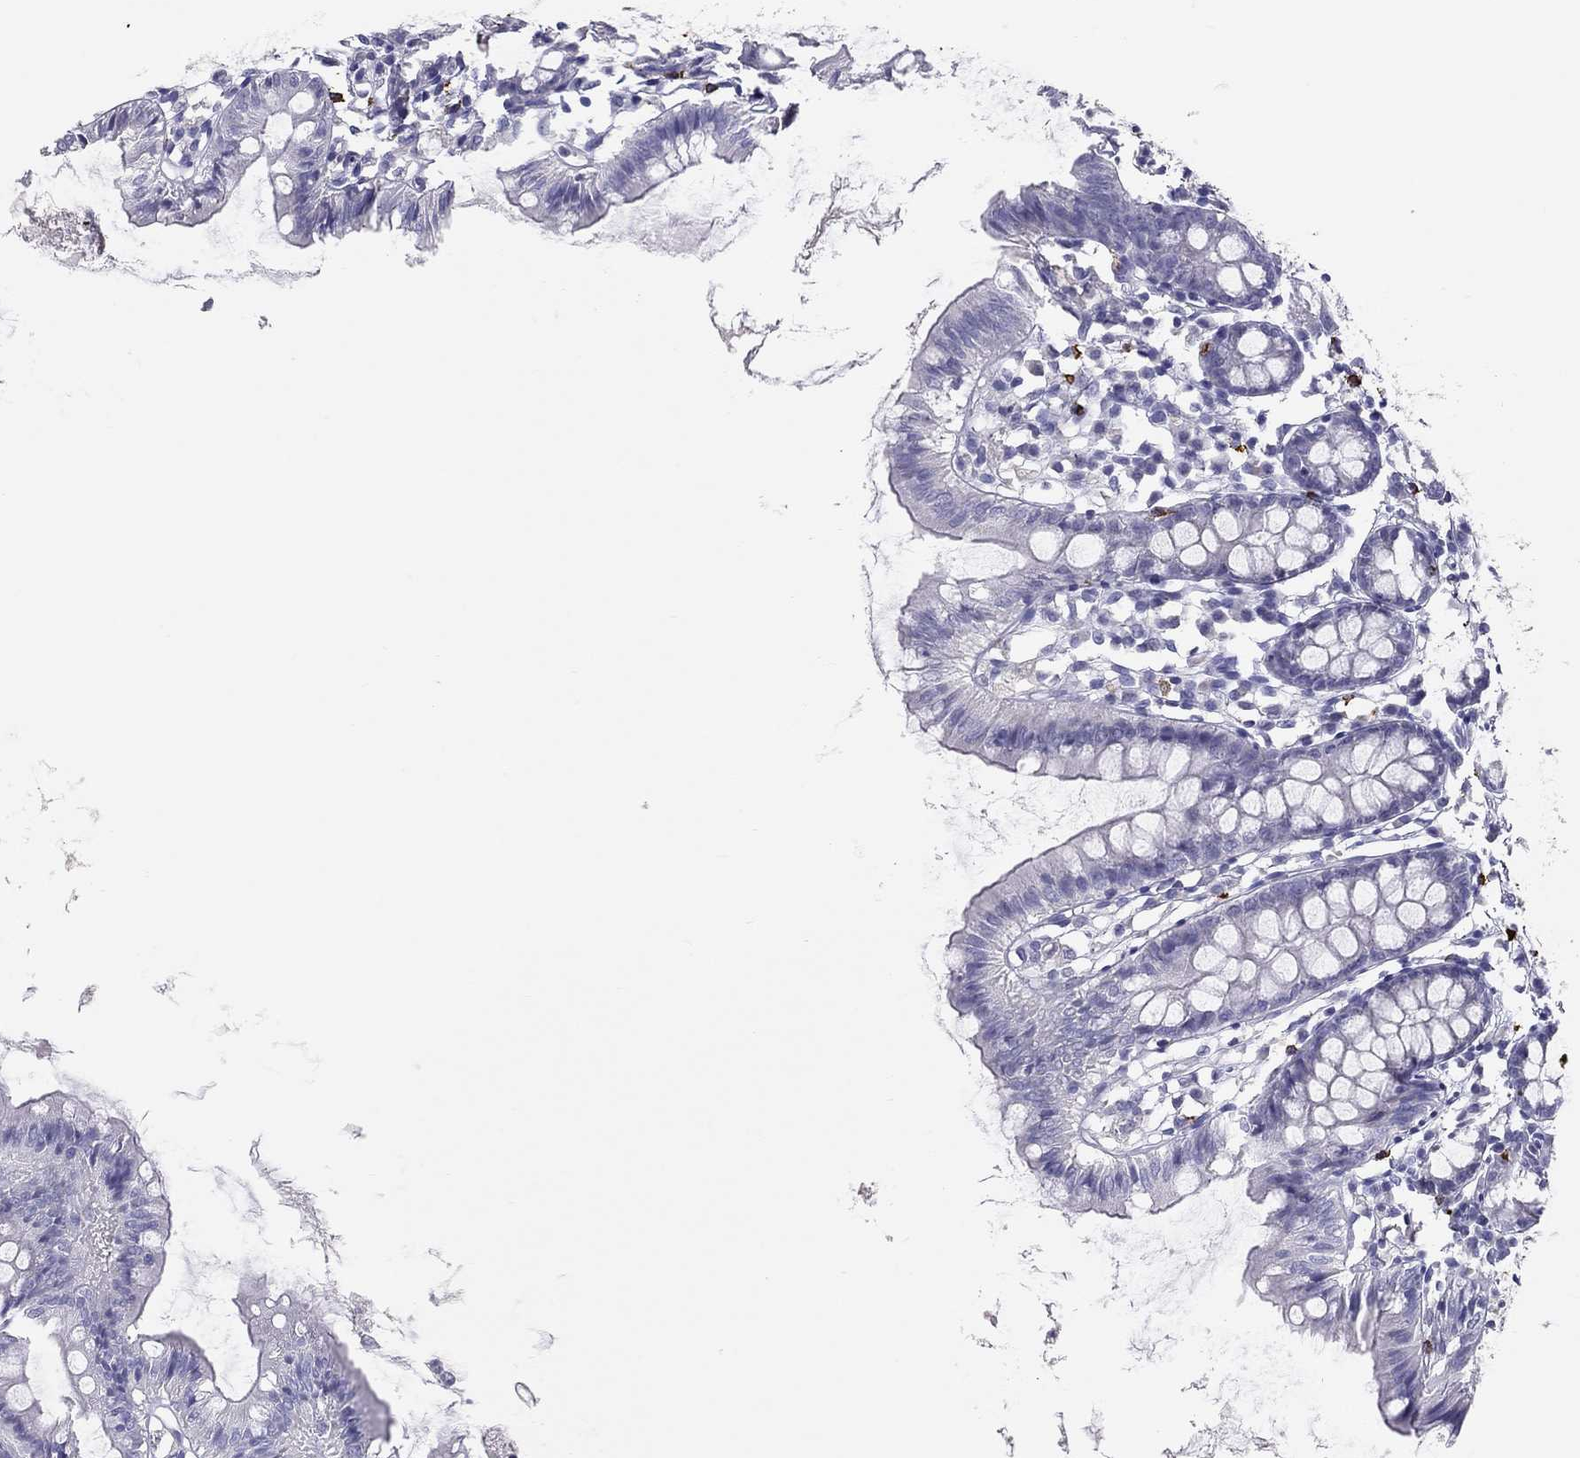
{"staining": {"intensity": "negative", "quantity": "none", "location": "none"}, "tissue": "colon", "cell_type": "Endothelial cells", "image_type": "normal", "snomed": [{"axis": "morphology", "description": "Normal tissue, NOS"}, {"axis": "topography", "description": "Colon"}], "caption": "Immunohistochemistry (IHC) of benign human colon displays no expression in endothelial cells.", "gene": "IL17REL", "patient": {"sex": "female", "age": 84}}